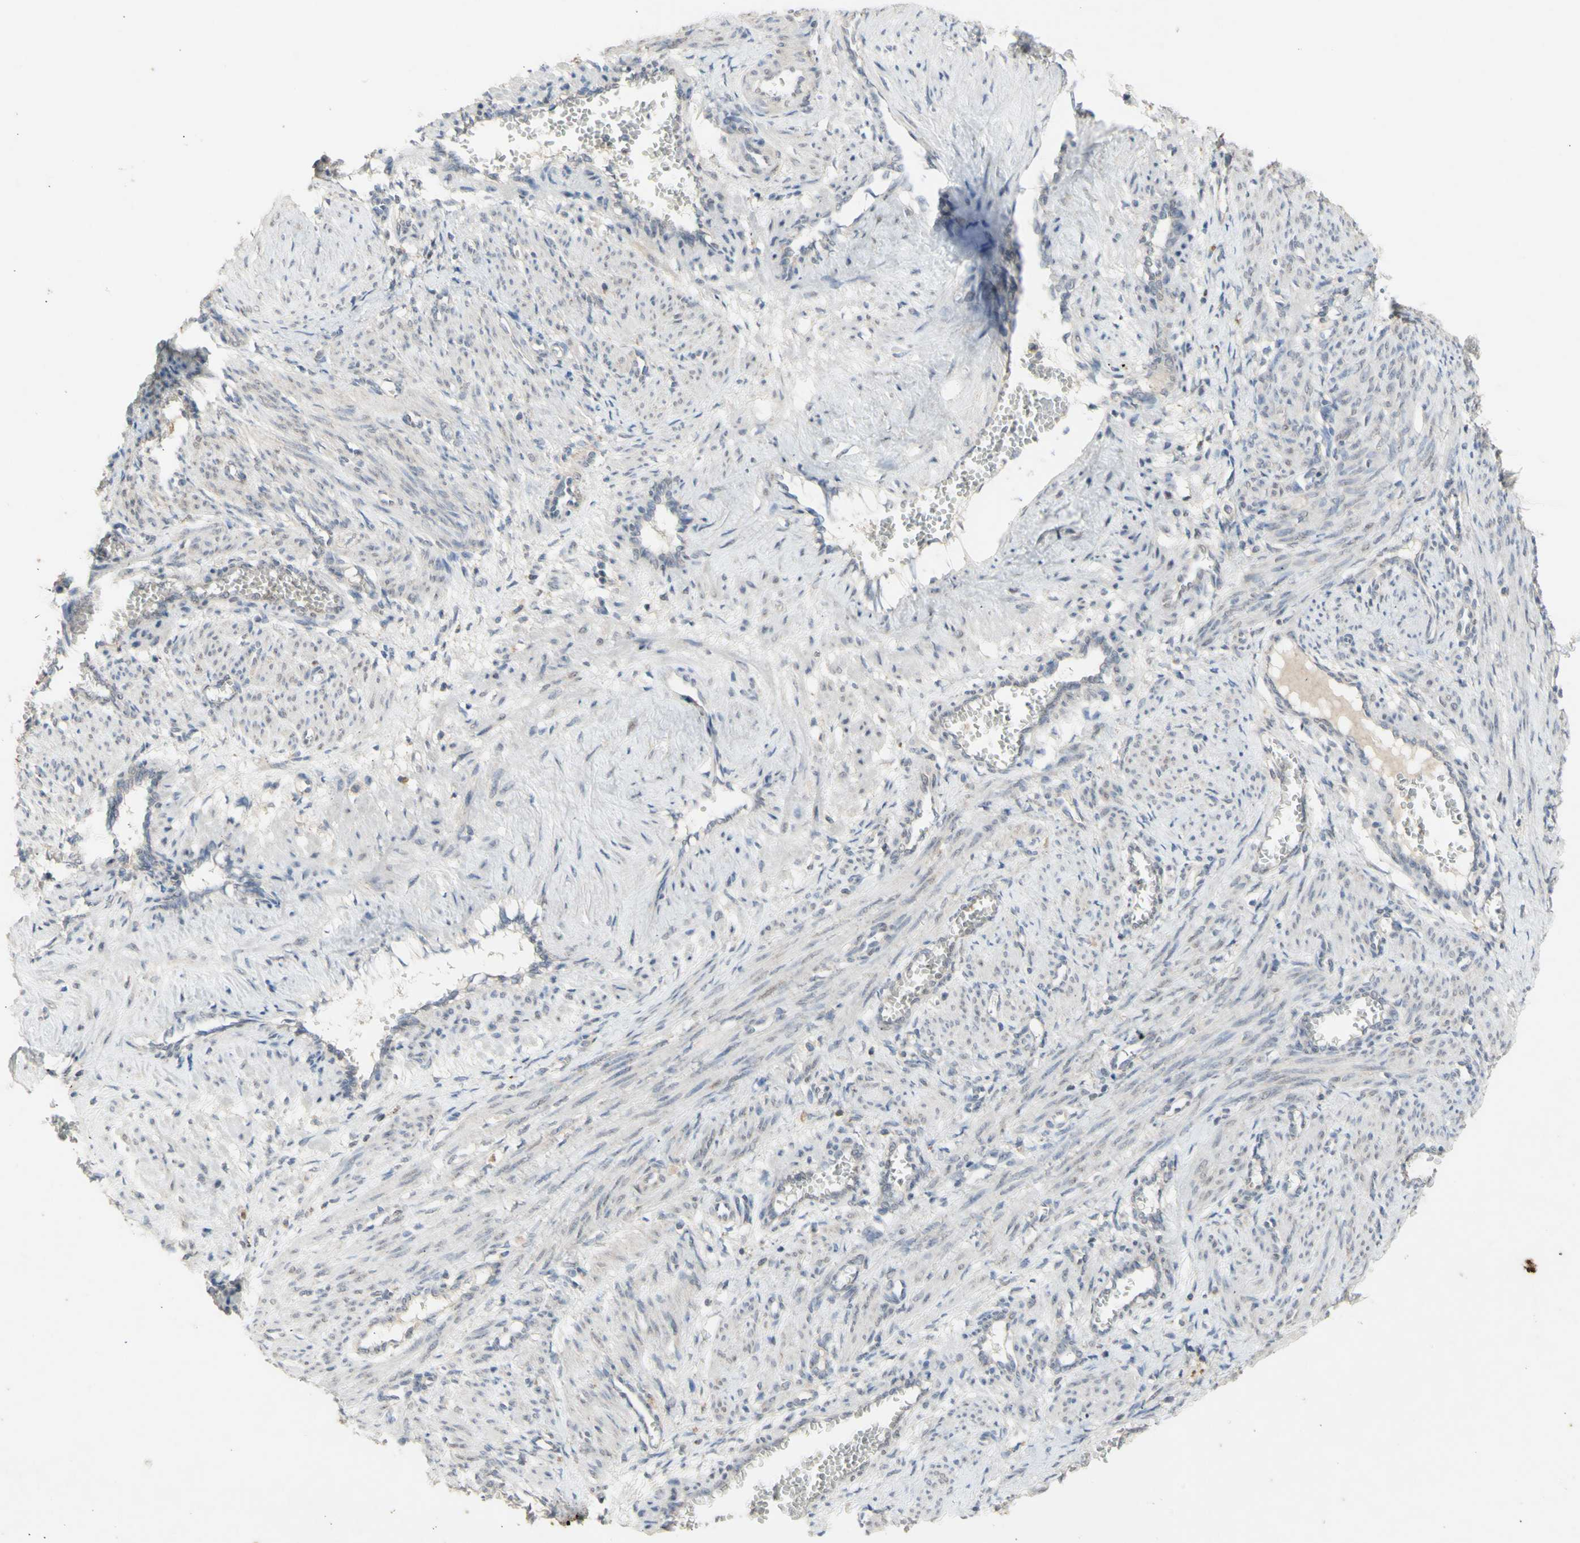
{"staining": {"intensity": "negative", "quantity": "none", "location": "none"}, "tissue": "smooth muscle", "cell_type": "Smooth muscle cells", "image_type": "normal", "snomed": [{"axis": "morphology", "description": "Normal tissue, NOS"}, {"axis": "topography", "description": "Endometrium"}], "caption": "The image demonstrates no significant staining in smooth muscle cells of smooth muscle.", "gene": "NLRP1", "patient": {"sex": "female", "age": 33}}